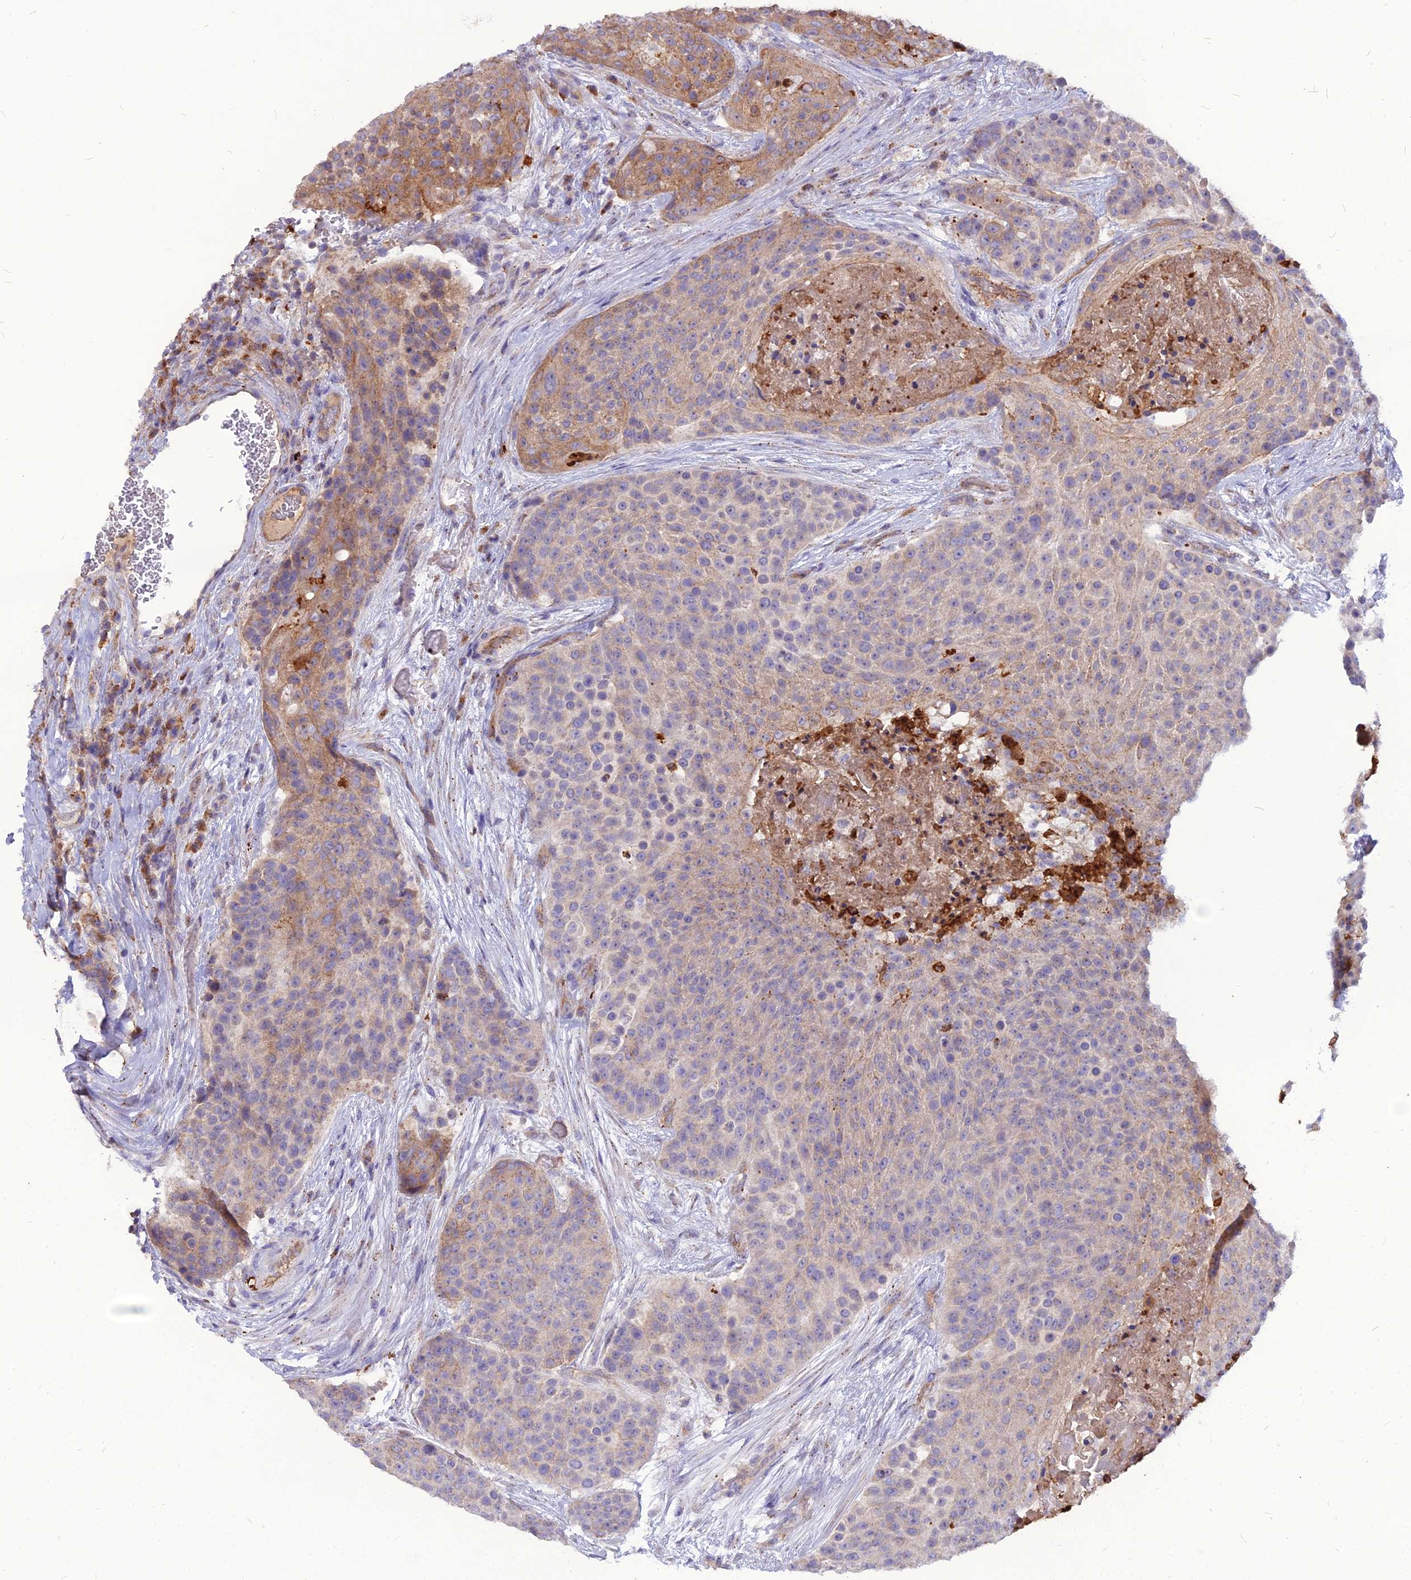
{"staining": {"intensity": "moderate", "quantity": "25%-75%", "location": "cytoplasmic/membranous"}, "tissue": "urothelial cancer", "cell_type": "Tumor cells", "image_type": "cancer", "snomed": [{"axis": "morphology", "description": "Urothelial carcinoma, High grade"}, {"axis": "topography", "description": "Urinary bladder"}], "caption": "A brown stain labels moderate cytoplasmic/membranous expression of a protein in human urothelial carcinoma (high-grade) tumor cells. Using DAB (3,3'-diaminobenzidine) (brown) and hematoxylin (blue) stains, captured at high magnification using brightfield microscopy.", "gene": "PCED1B", "patient": {"sex": "female", "age": 63}}